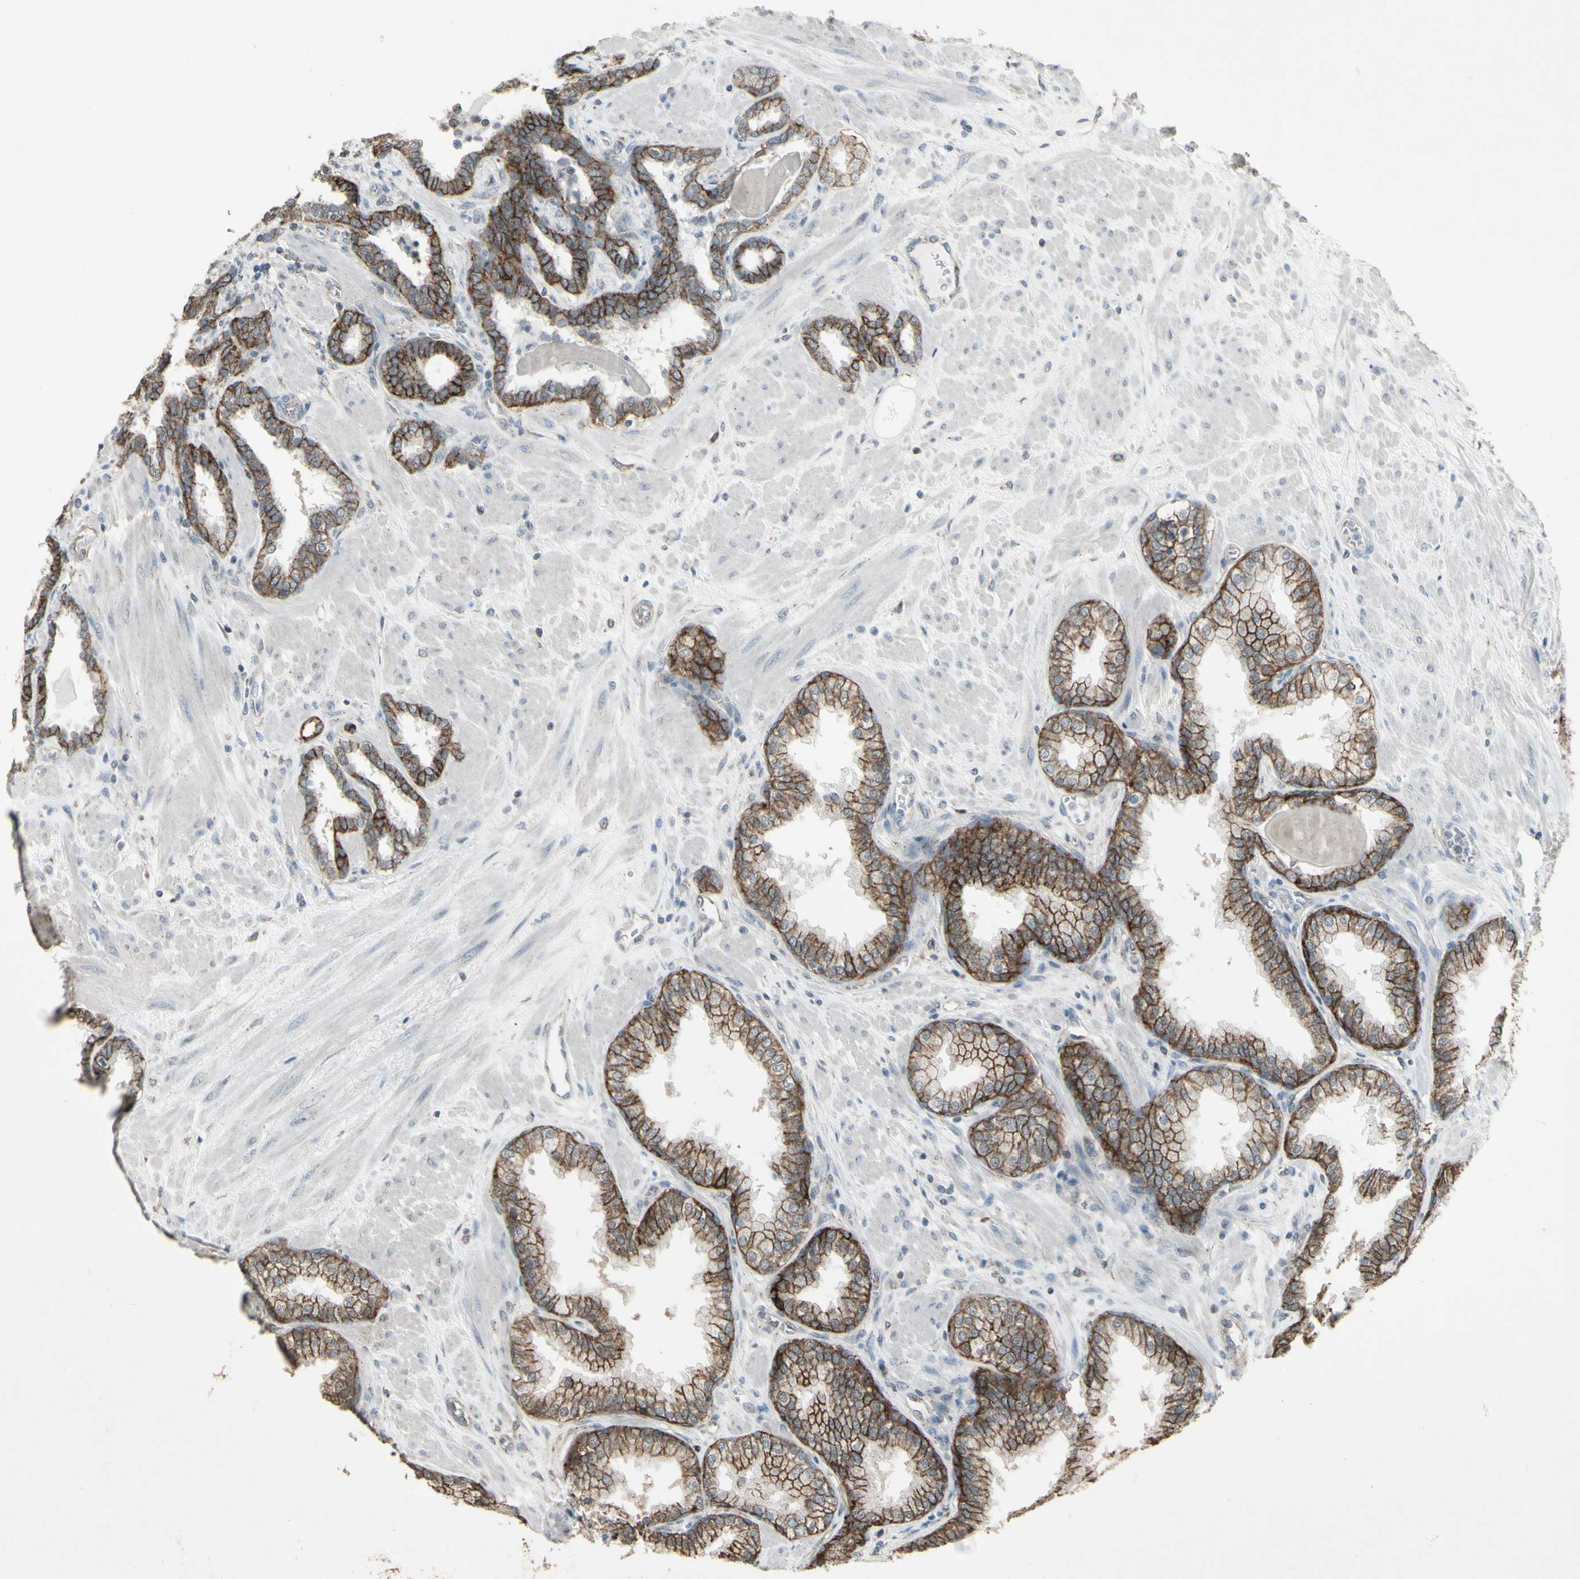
{"staining": {"intensity": "strong", "quantity": ">75%", "location": "cytoplasmic/membranous"}, "tissue": "prostate", "cell_type": "Glandular cells", "image_type": "normal", "snomed": [{"axis": "morphology", "description": "Normal tissue, NOS"}, {"axis": "topography", "description": "Prostate"}], "caption": "Prostate stained with a brown dye demonstrates strong cytoplasmic/membranous positive positivity in about >75% of glandular cells.", "gene": "ENSG00000285526", "patient": {"sex": "male", "age": 51}}